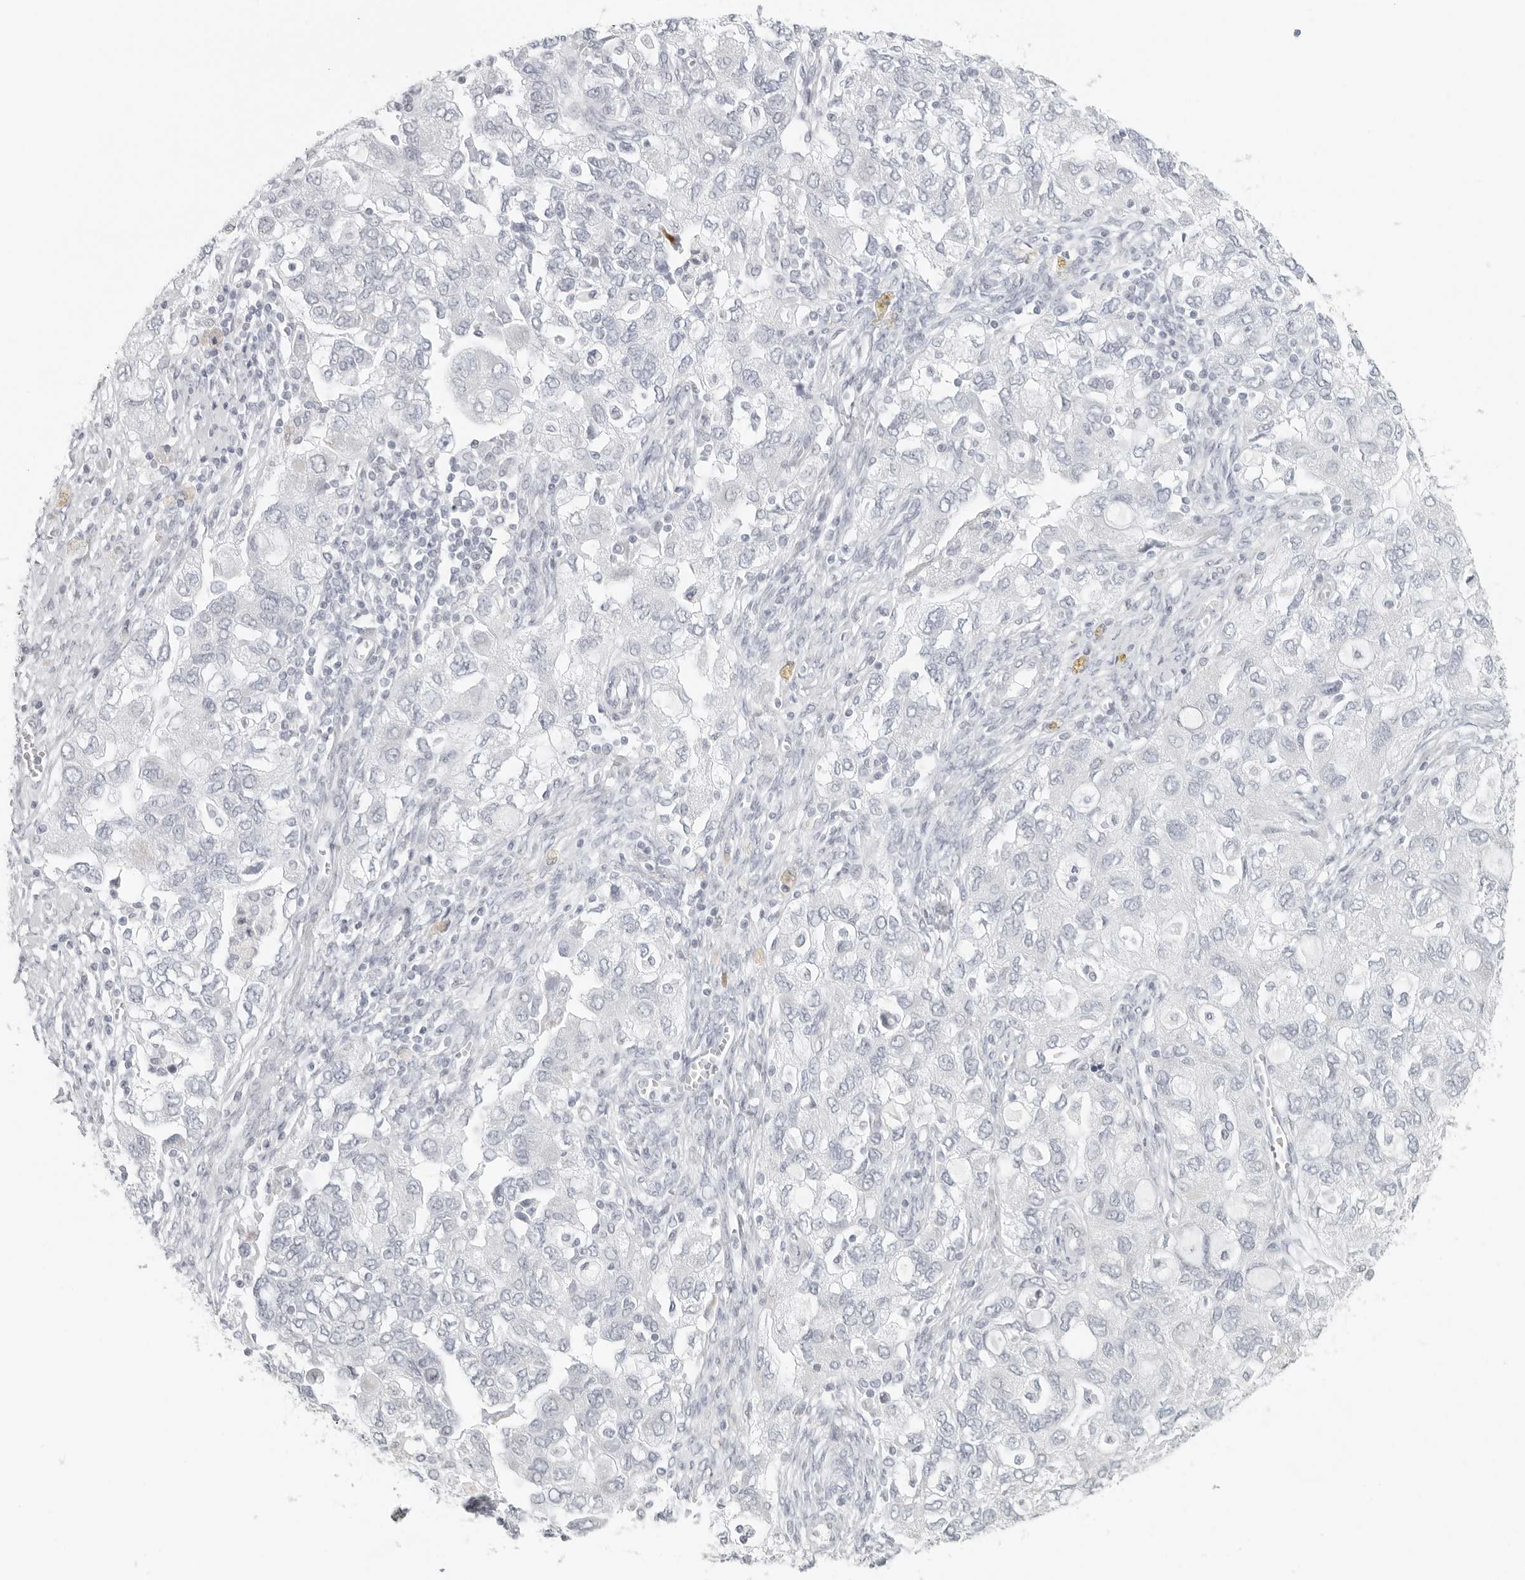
{"staining": {"intensity": "negative", "quantity": "none", "location": "none"}, "tissue": "ovarian cancer", "cell_type": "Tumor cells", "image_type": "cancer", "snomed": [{"axis": "morphology", "description": "Carcinoma, NOS"}, {"axis": "morphology", "description": "Cystadenocarcinoma, serous, NOS"}, {"axis": "topography", "description": "Ovary"}], "caption": "This is a histopathology image of immunohistochemistry (IHC) staining of serous cystadenocarcinoma (ovarian), which shows no expression in tumor cells.", "gene": "RPS6KC1", "patient": {"sex": "female", "age": 69}}